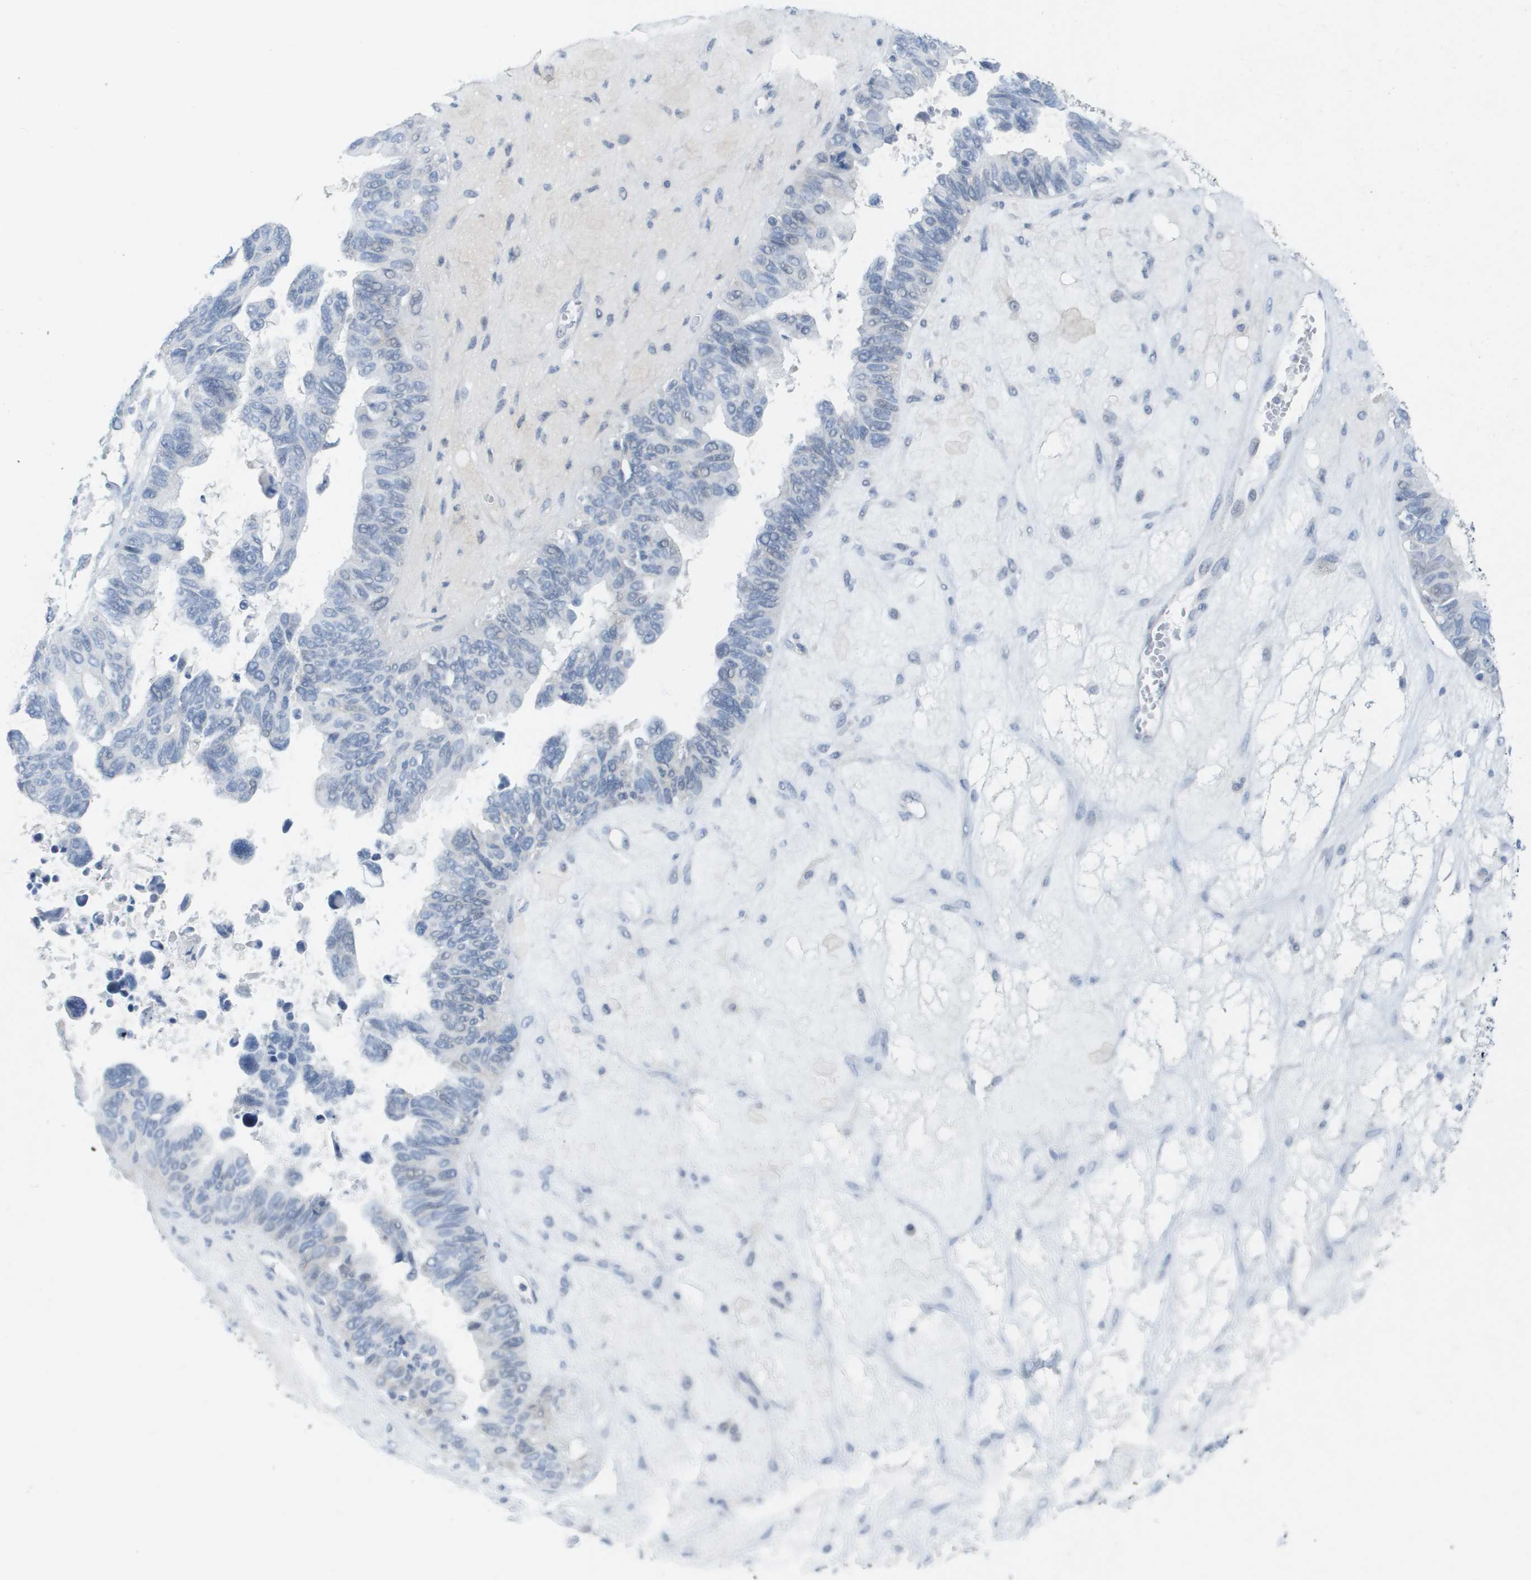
{"staining": {"intensity": "negative", "quantity": "none", "location": "none"}, "tissue": "ovarian cancer", "cell_type": "Tumor cells", "image_type": "cancer", "snomed": [{"axis": "morphology", "description": "Cystadenocarcinoma, serous, NOS"}, {"axis": "topography", "description": "Ovary"}], "caption": "Micrograph shows no significant protein positivity in tumor cells of ovarian cancer (serous cystadenocarcinoma).", "gene": "PDE4A", "patient": {"sex": "female", "age": 79}}